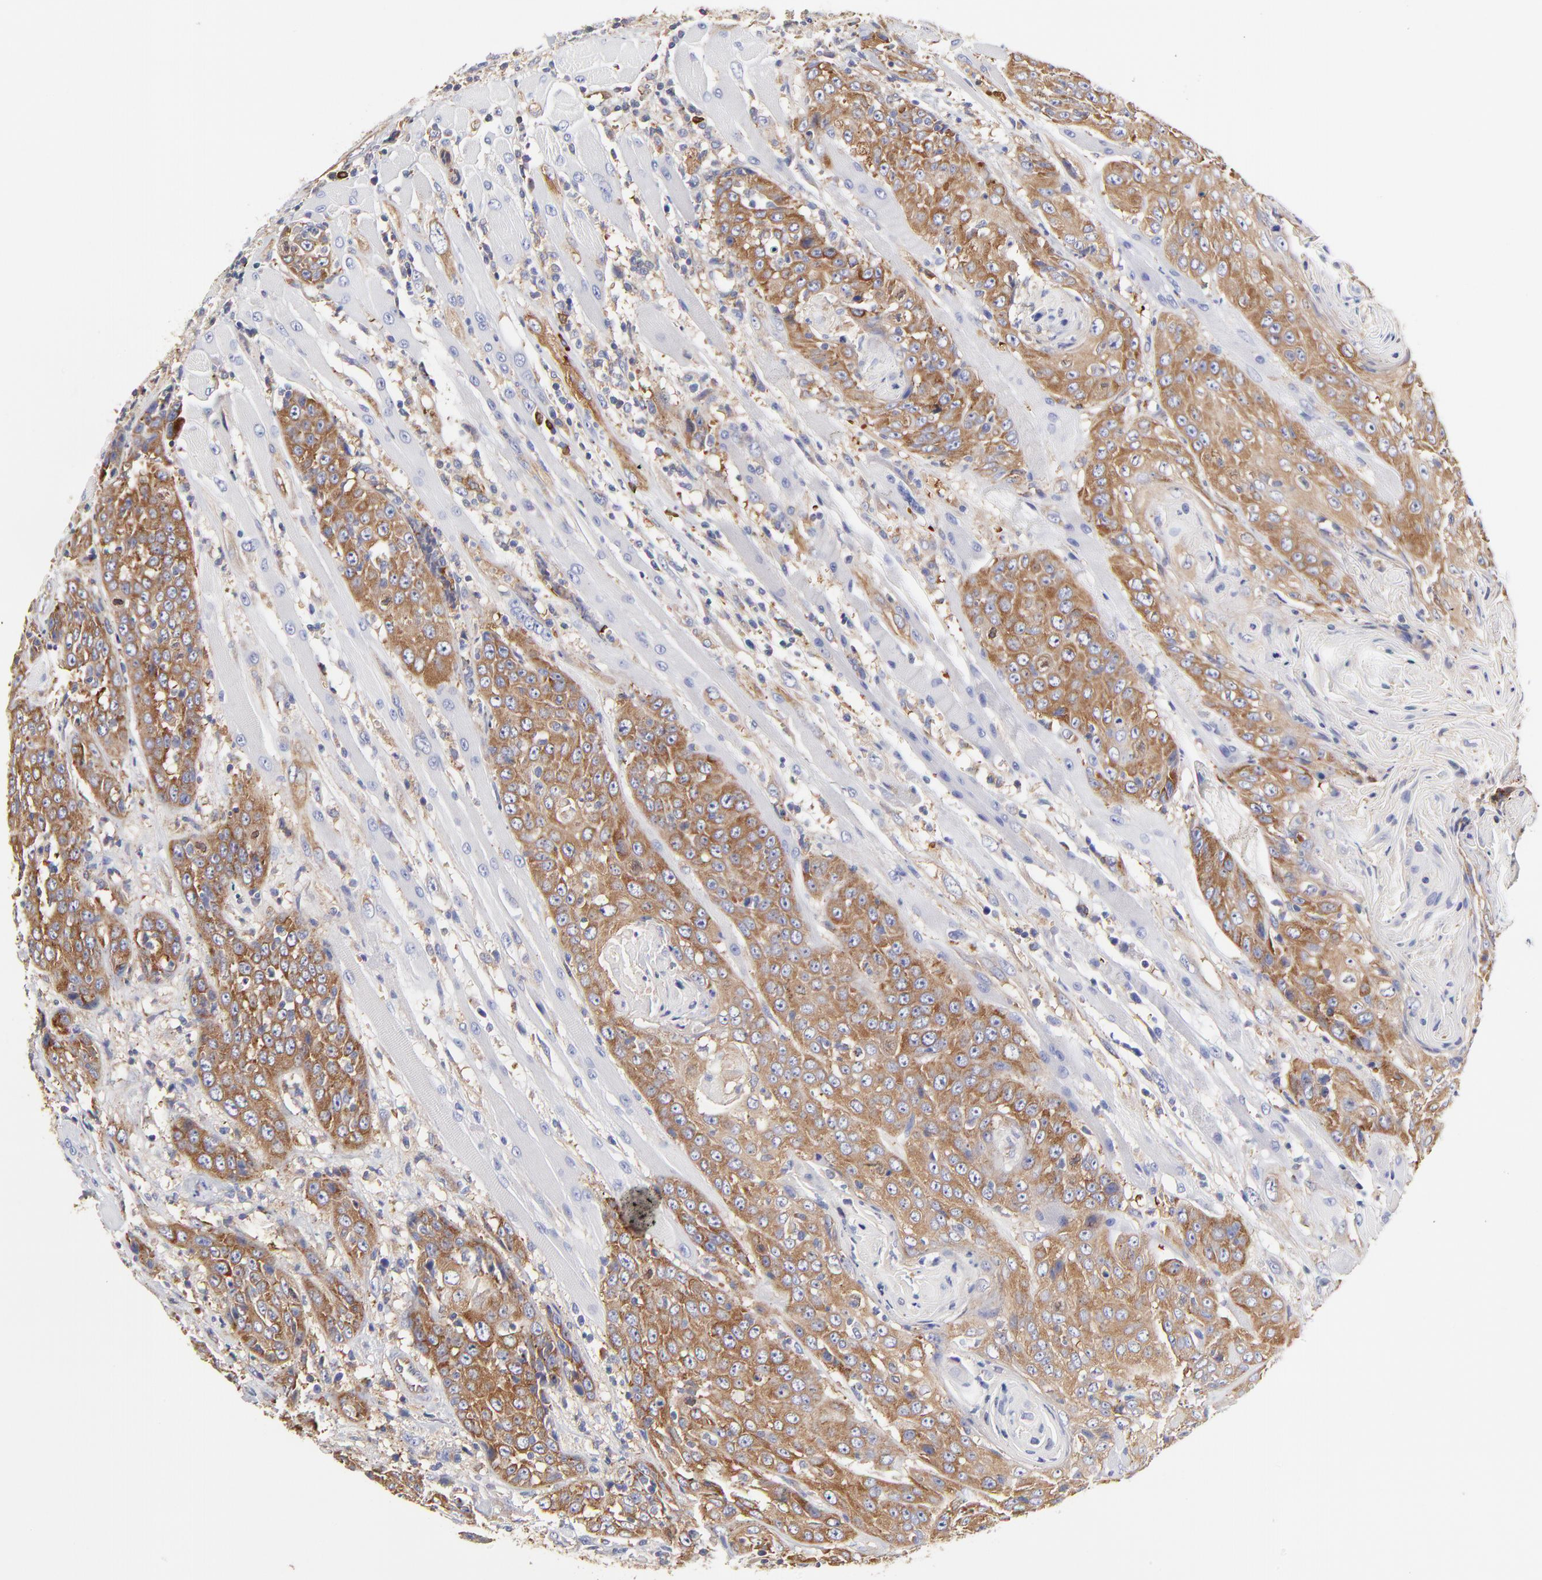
{"staining": {"intensity": "moderate", "quantity": ">75%", "location": "cytoplasmic/membranous"}, "tissue": "head and neck cancer", "cell_type": "Tumor cells", "image_type": "cancer", "snomed": [{"axis": "morphology", "description": "Squamous cell carcinoma, NOS"}, {"axis": "topography", "description": "Head-Neck"}], "caption": "Head and neck cancer (squamous cell carcinoma) tissue reveals moderate cytoplasmic/membranous expression in approximately >75% of tumor cells", "gene": "CD2AP", "patient": {"sex": "female", "age": 84}}